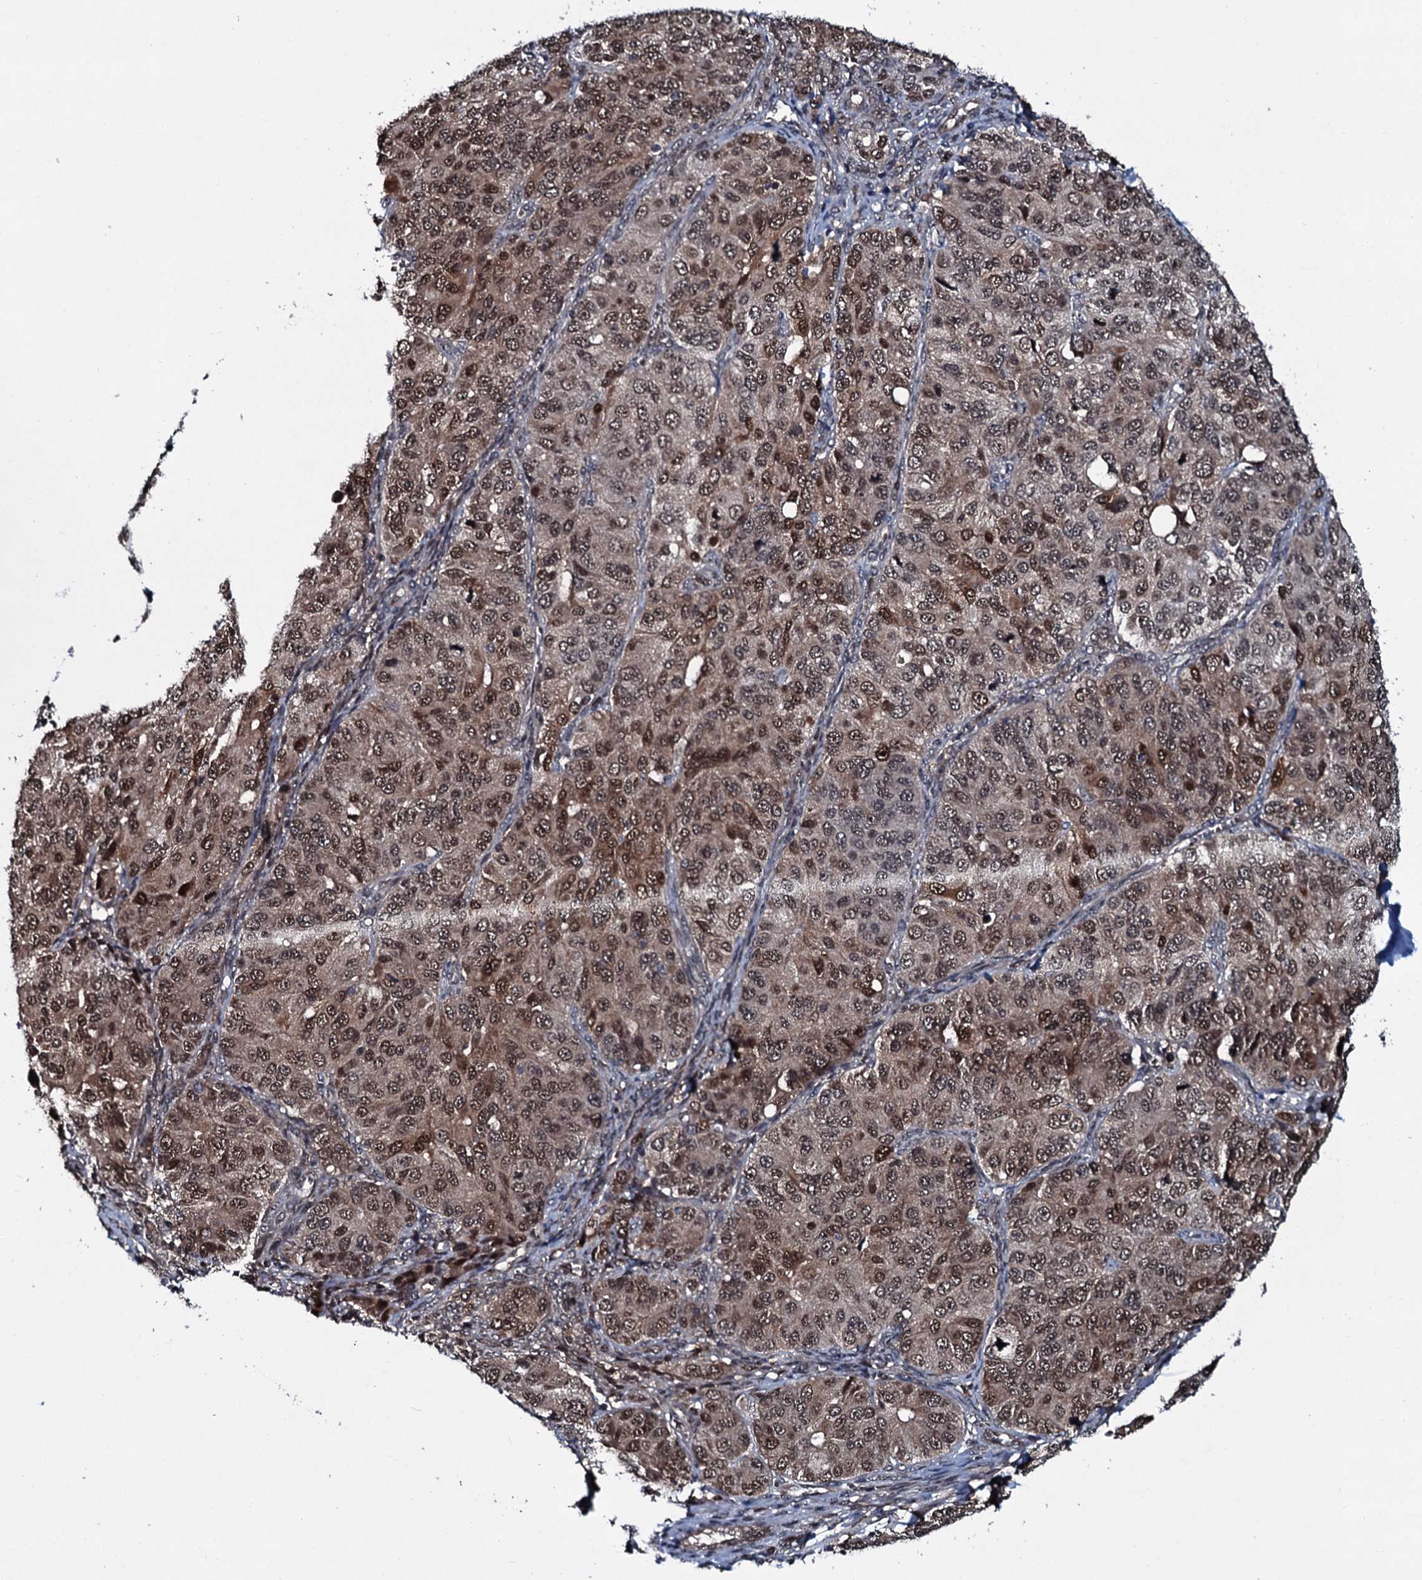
{"staining": {"intensity": "moderate", "quantity": ">75%", "location": "nuclear"}, "tissue": "ovarian cancer", "cell_type": "Tumor cells", "image_type": "cancer", "snomed": [{"axis": "morphology", "description": "Carcinoma, endometroid"}, {"axis": "topography", "description": "Ovary"}], "caption": "Ovarian cancer (endometroid carcinoma) was stained to show a protein in brown. There is medium levels of moderate nuclear expression in about >75% of tumor cells. The staining is performed using DAB (3,3'-diaminobenzidine) brown chromogen to label protein expression. The nuclei are counter-stained blue using hematoxylin.", "gene": "HDDC3", "patient": {"sex": "female", "age": 51}}